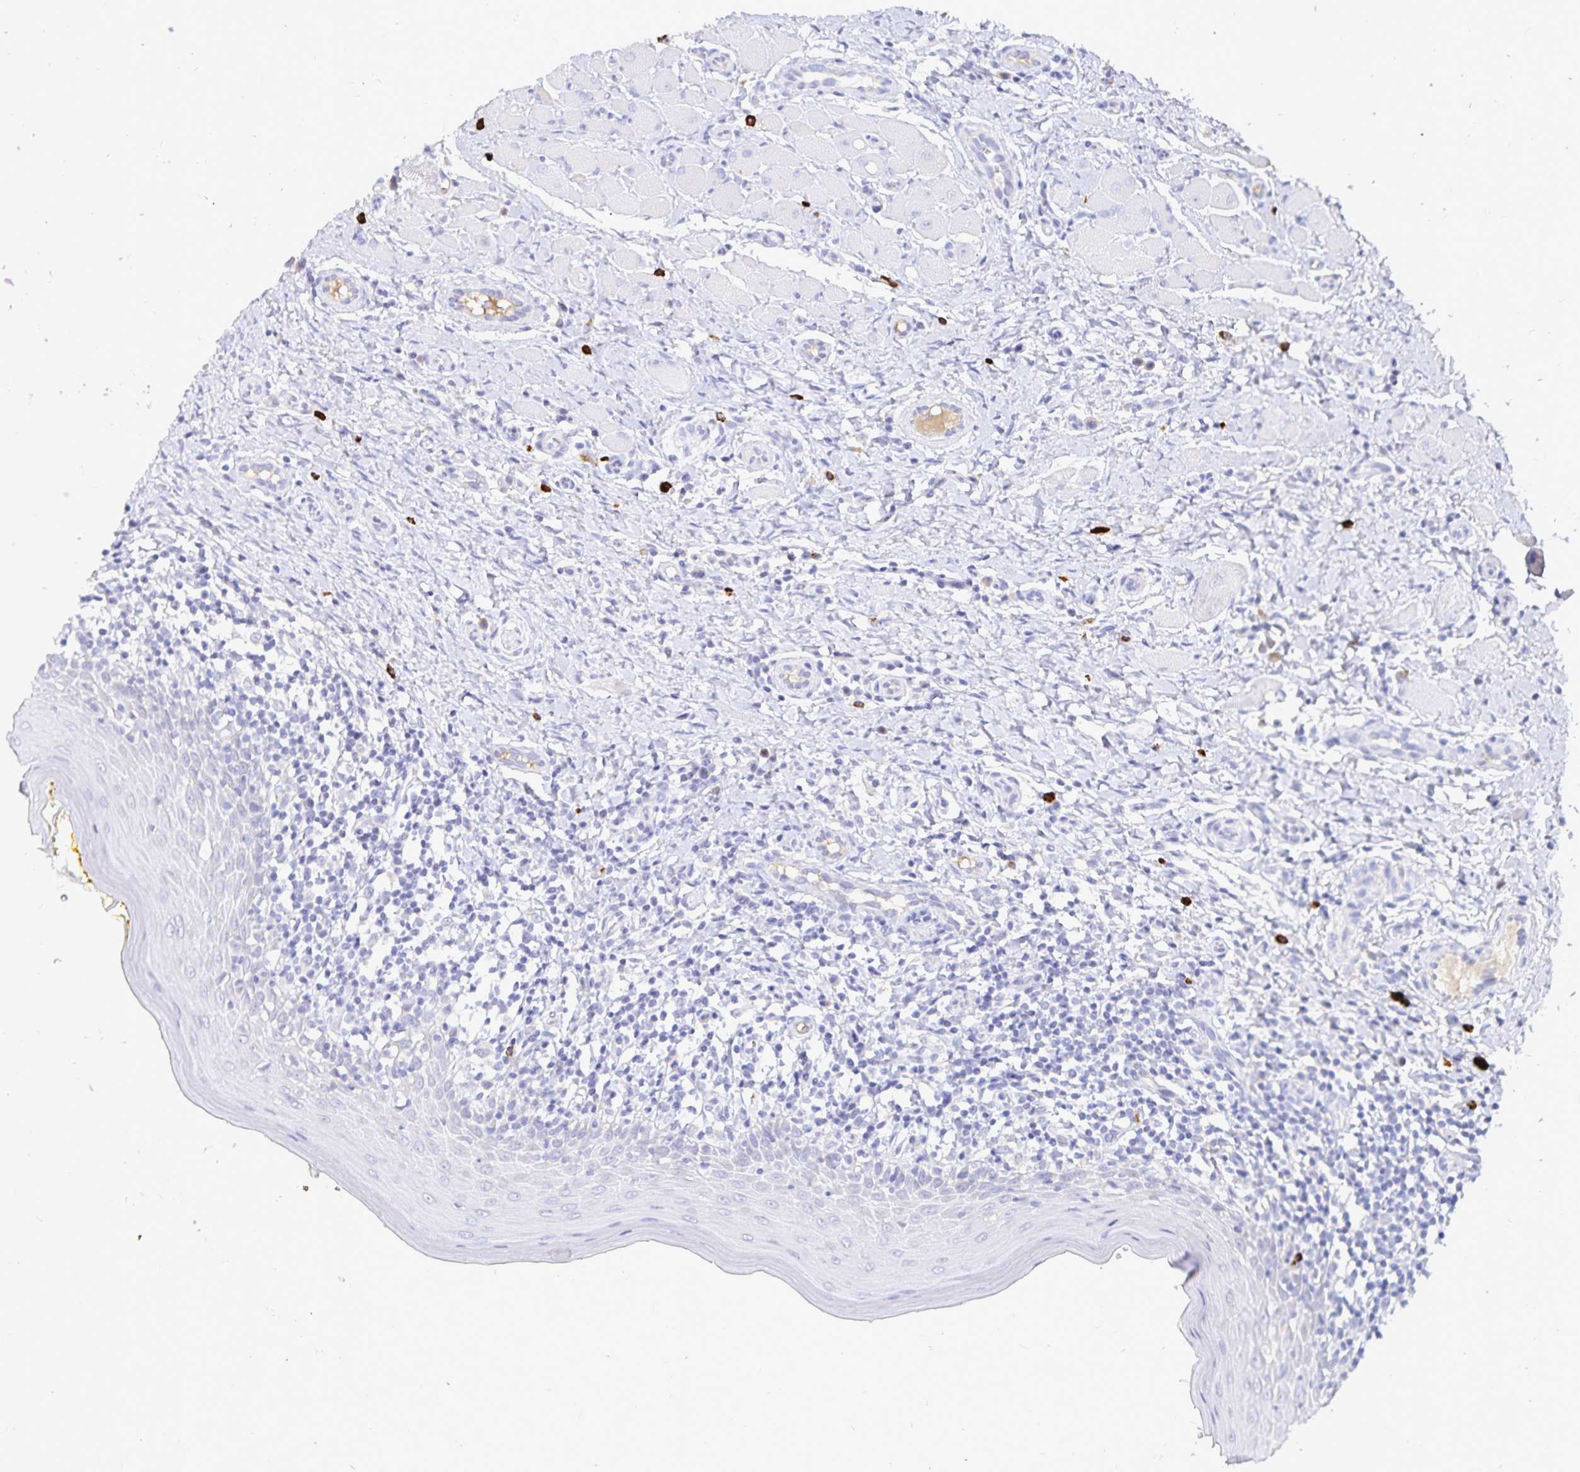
{"staining": {"intensity": "negative", "quantity": "none", "location": "none"}, "tissue": "oral mucosa", "cell_type": "Squamous epithelial cells", "image_type": "normal", "snomed": [{"axis": "morphology", "description": "Normal tissue, NOS"}, {"axis": "topography", "description": "Oral tissue"}, {"axis": "topography", "description": "Tounge, NOS"}], "caption": "The micrograph reveals no staining of squamous epithelial cells in benign oral mucosa.", "gene": "PKHD1", "patient": {"sex": "female", "age": 58}}